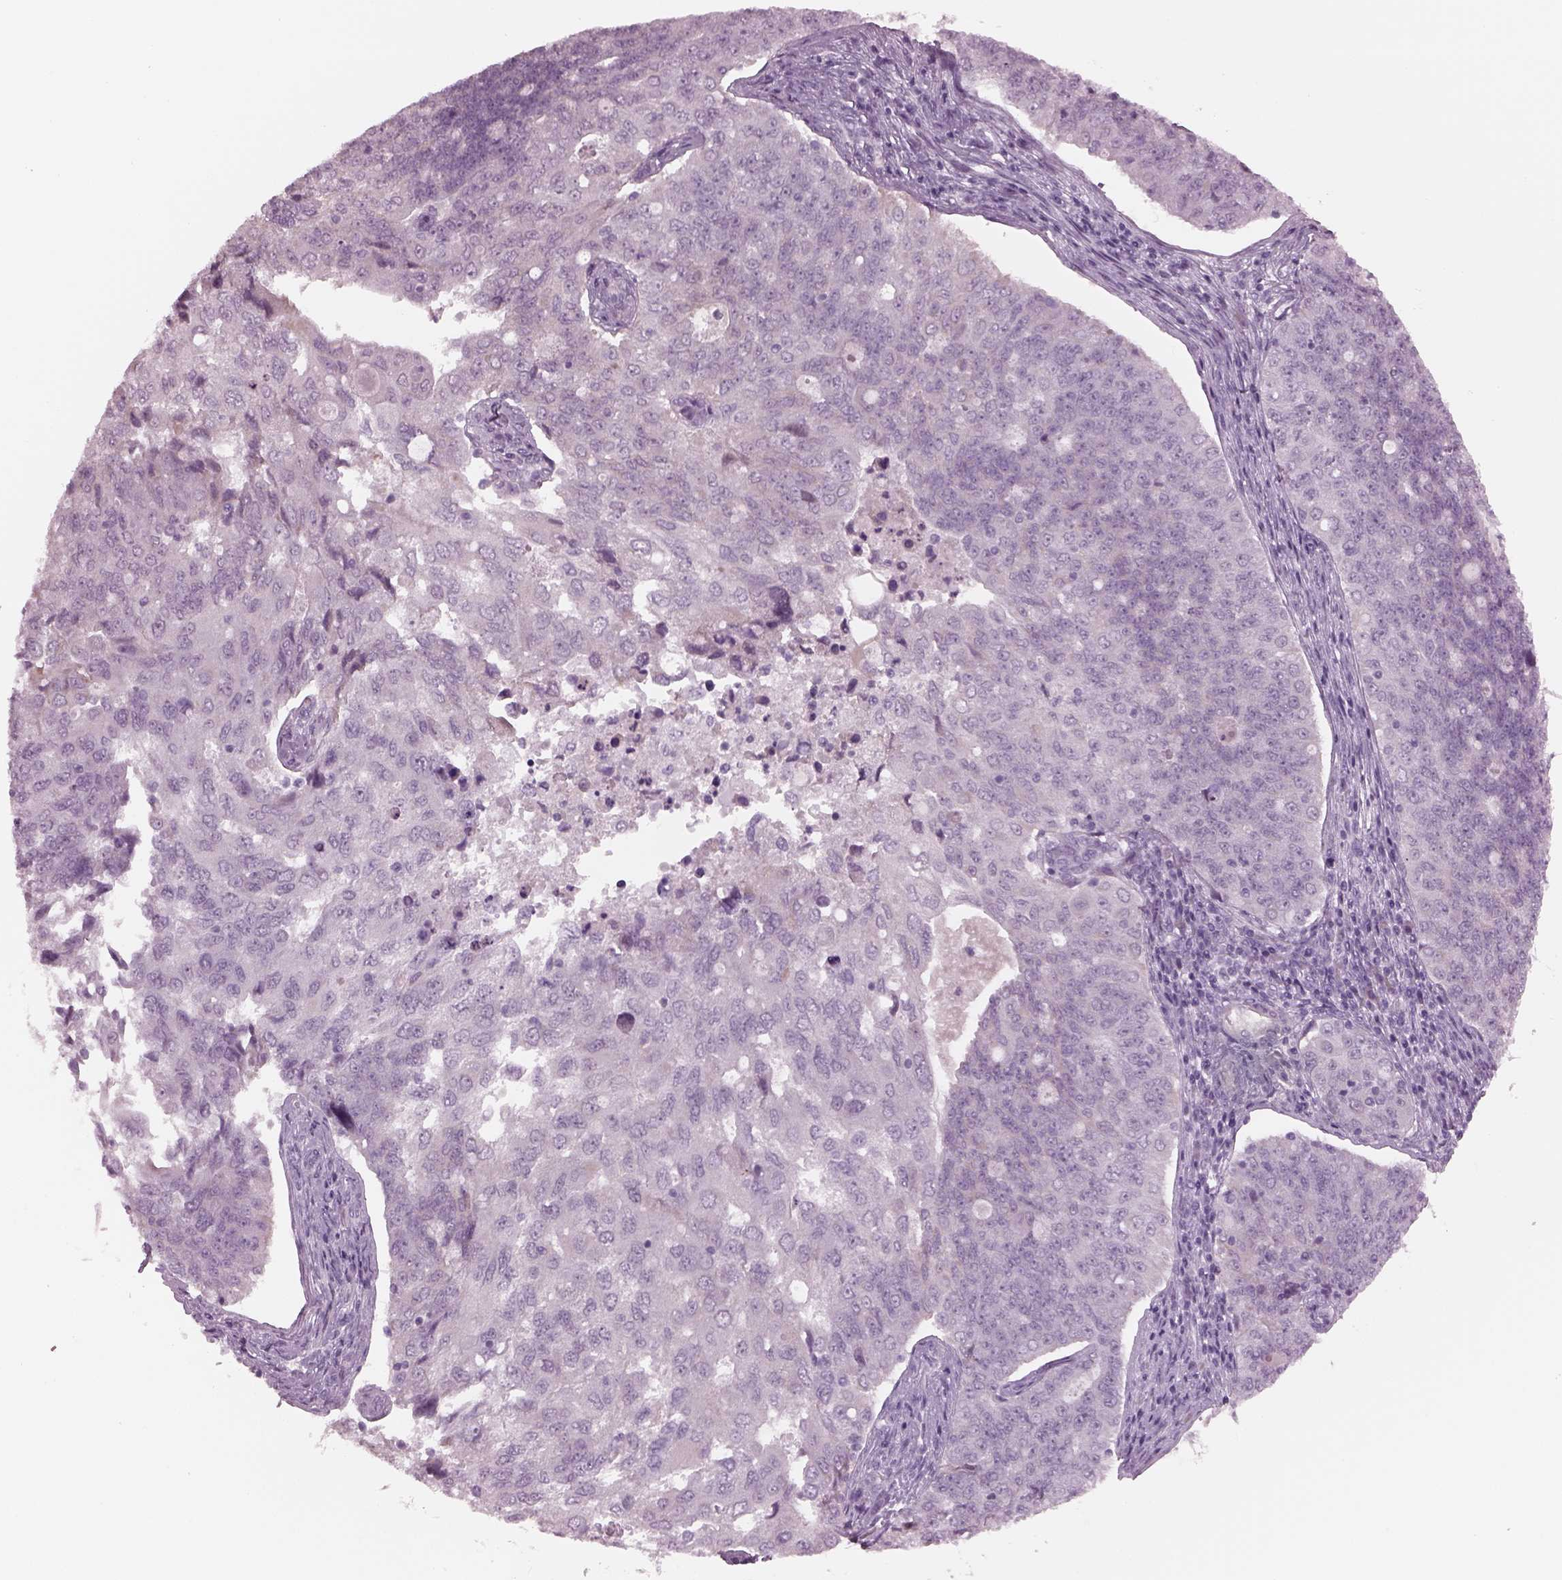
{"staining": {"intensity": "negative", "quantity": "none", "location": "none"}, "tissue": "endometrial cancer", "cell_type": "Tumor cells", "image_type": "cancer", "snomed": [{"axis": "morphology", "description": "Adenocarcinoma, NOS"}, {"axis": "topography", "description": "Endometrium"}], "caption": "Endometrial cancer (adenocarcinoma) stained for a protein using IHC shows no positivity tumor cells.", "gene": "CYLC1", "patient": {"sex": "female", "age": 43}}